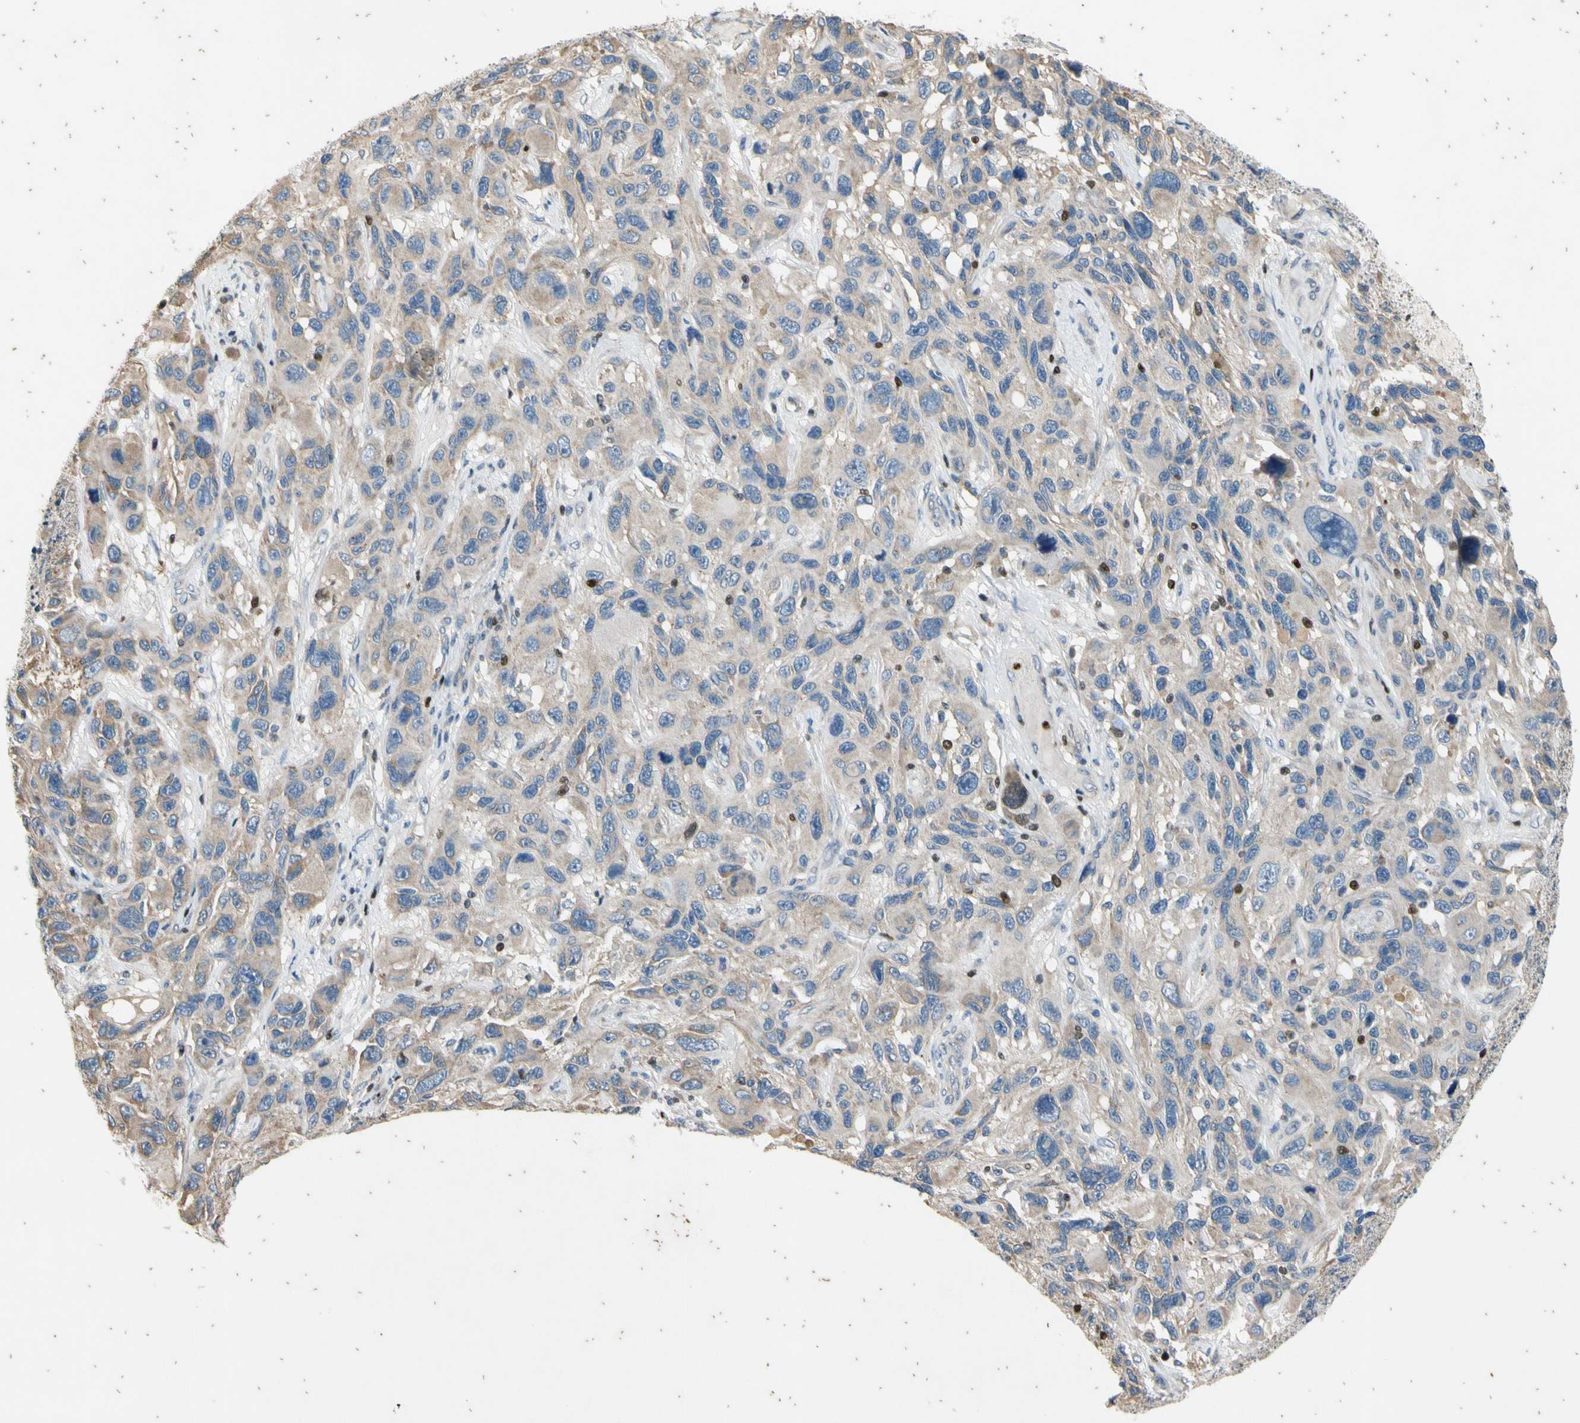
{"staining": {"intensity": "weak", "quantity": ">75%", "location": "cytoplasmic/membranous"}, "tissue": "melanoma", "cell_type": "Tumor cells", "image_type": "cancer", "snomed": [{"axis": "morphology", "description": "Malignant melanoma, NOS"}, {"axis": "topography", "description": "Skin"}], "caption": "Melanoma was stained to show a protein in brown. There is low levels of weak cytoplasmic/membranous expression in about >75% of tumor cells.", "gene": "TBX21", "patient": {"sex": "male", "age": 53}}